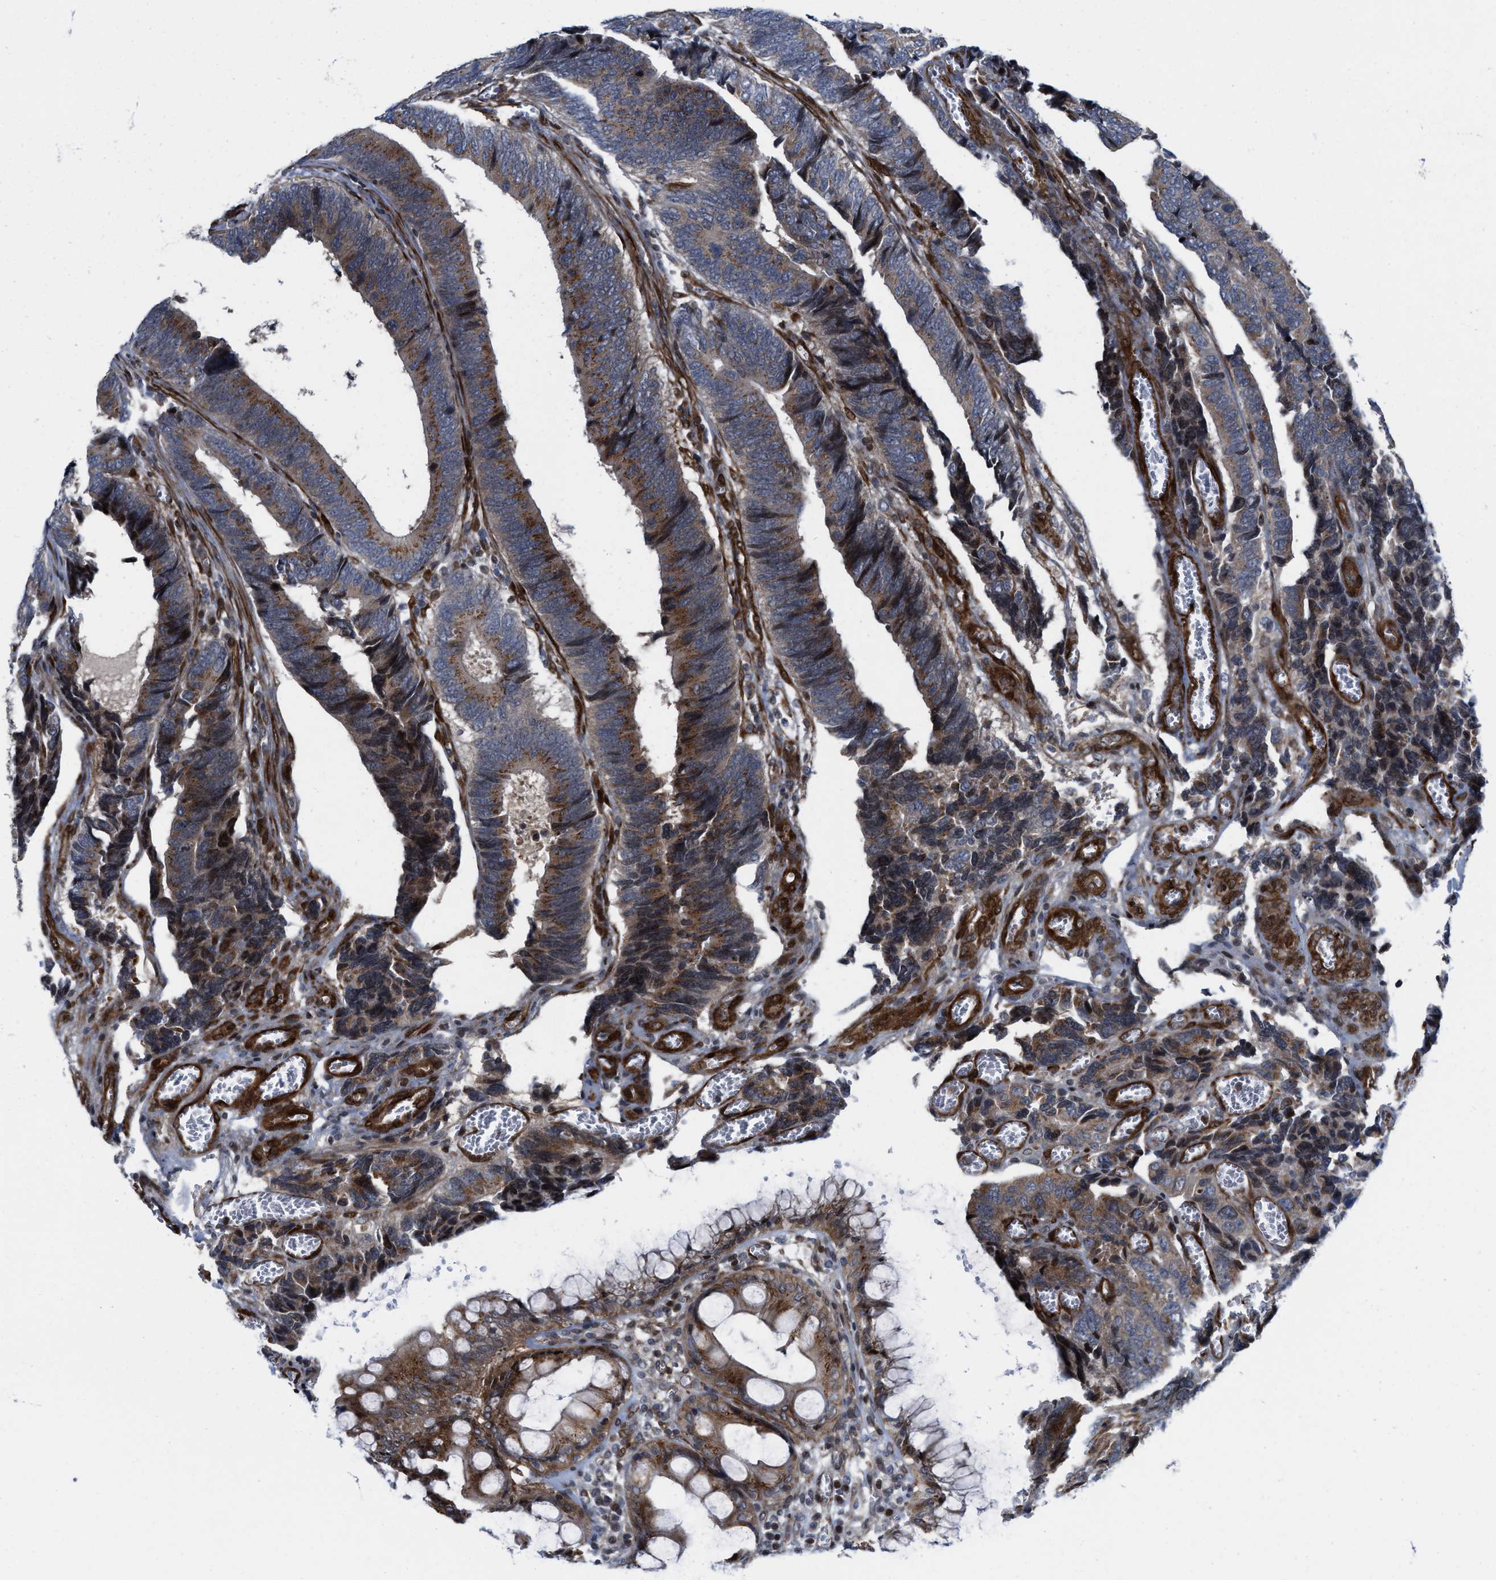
{"staining": {"intensity": "moderate", "quantity": ">75%", "location": "cytoplasmic/membranous"}, "tissue": "colorectal cancer", "cell_type": "Tumor cells", "image_type": "cancer", "snomed": [{"axis": "morphology", "description": "Adenocarcinoma, NOS"}, {"axis": "topography", "description": "Colon"}], "caption": "Tumor cells display medium levels of moderate cytoplasmic/membranous expression in about >75% of cells in human adenocarcinoma (colorectal). Using DAB (brown) and hematoxylin (blue) stains, captured at high magnification using brightfield microscopy.", "gene": "TGFB1I1", "patient": {"sex": "male", "age": 72}}